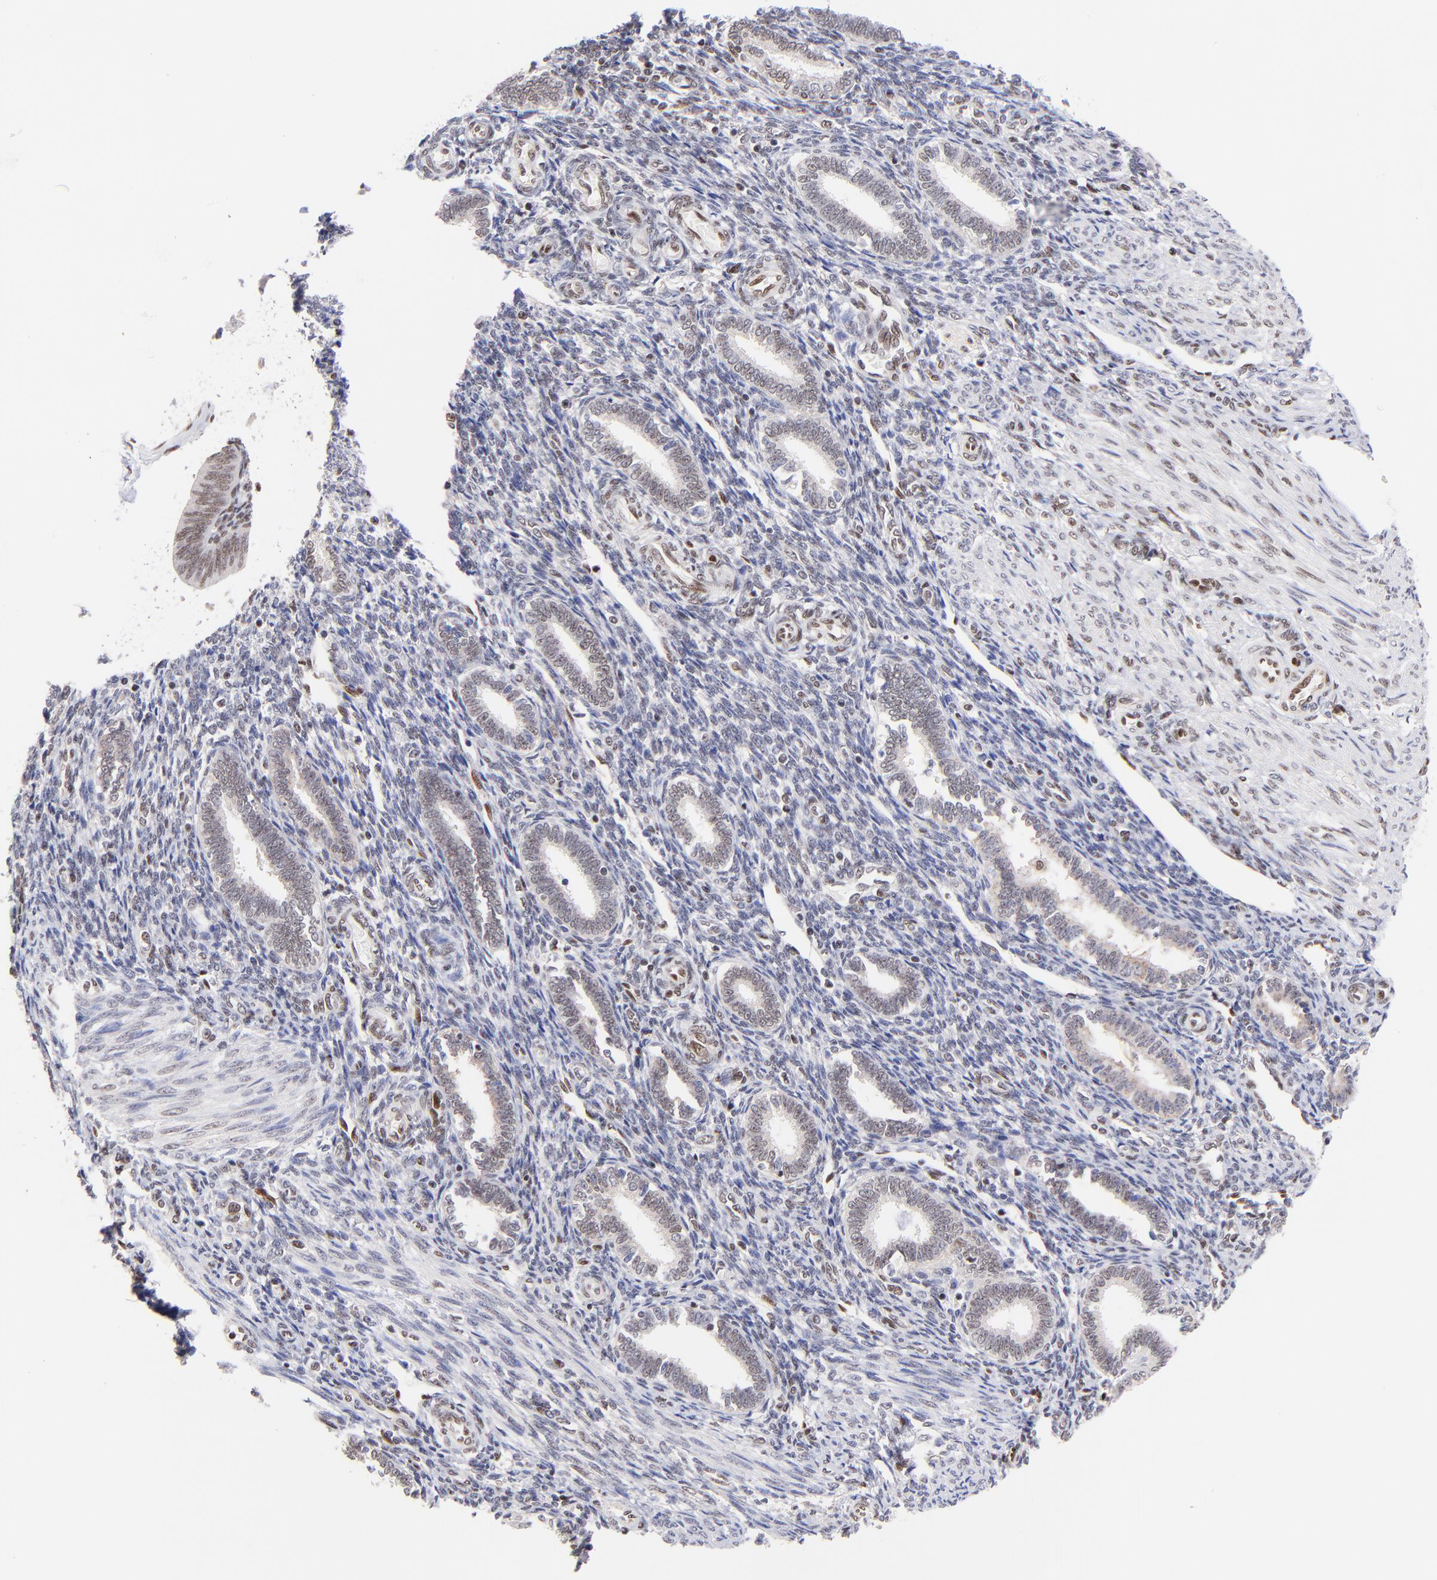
{"staining": {"intensity": "moderate", "quantity": "25%-75%", "location": "nuclear"}, "tissue": "endometrium", "cell_type": "Cells in endometrial stroma", "image_type": "normal", "snomed": [{"axis": "morphology", "description": "Normal tissue, NOS"}, {"axis": "topography", "description": "Endometrium"}], "caption": "This histopathology image displays immunohistochemistry (IHC) staining of normal endometrium, with medium moderate nuclear staining in approximately 25%-75% of cells in endometrial stroma.", "gene": "MIDEAS", "patient": {"sex": "female", "age": 27}}